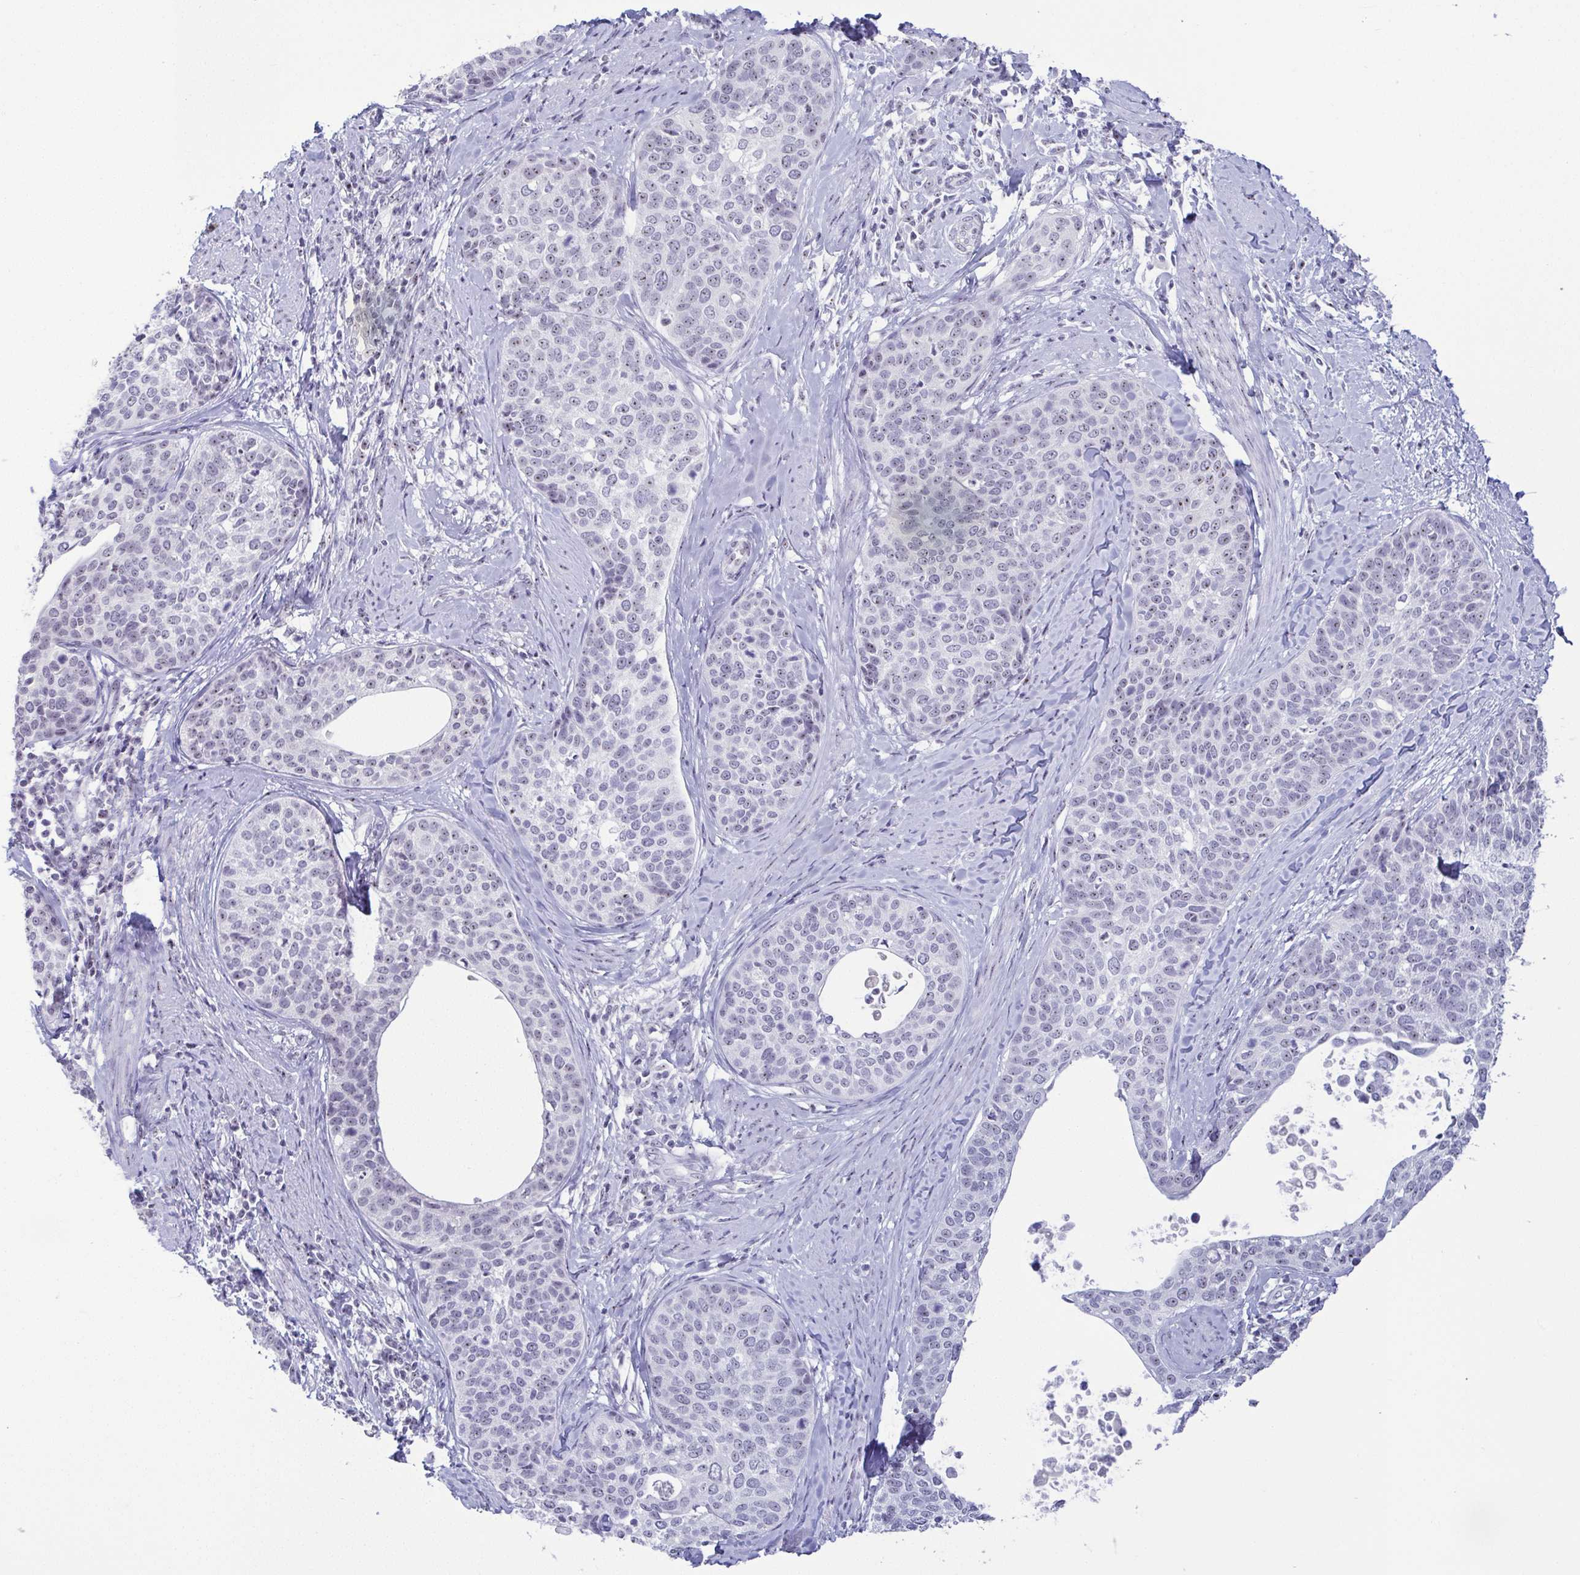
{"staining": {"intensity": "negative", "quantity": "none", "location": "none"}, "tissue": "cervical cancer", "cell_type": "Tumor cells", "image_type": "cancer", "snomed": [{"axis": "morphology", "description": "Squamous cell carcinoma, NOS"}, {"axis": "topography", "description": "Cervix"}], "caption": "High magnification brightfield microscopy of cervical cancer stained with DAB (brown) and counterstained with hematoxylin (blue): tumor cells show no significant expression. Nuclei are stained in blue.", "gene": "BZW1", "patient": {"sex": "female", "age": 69}}